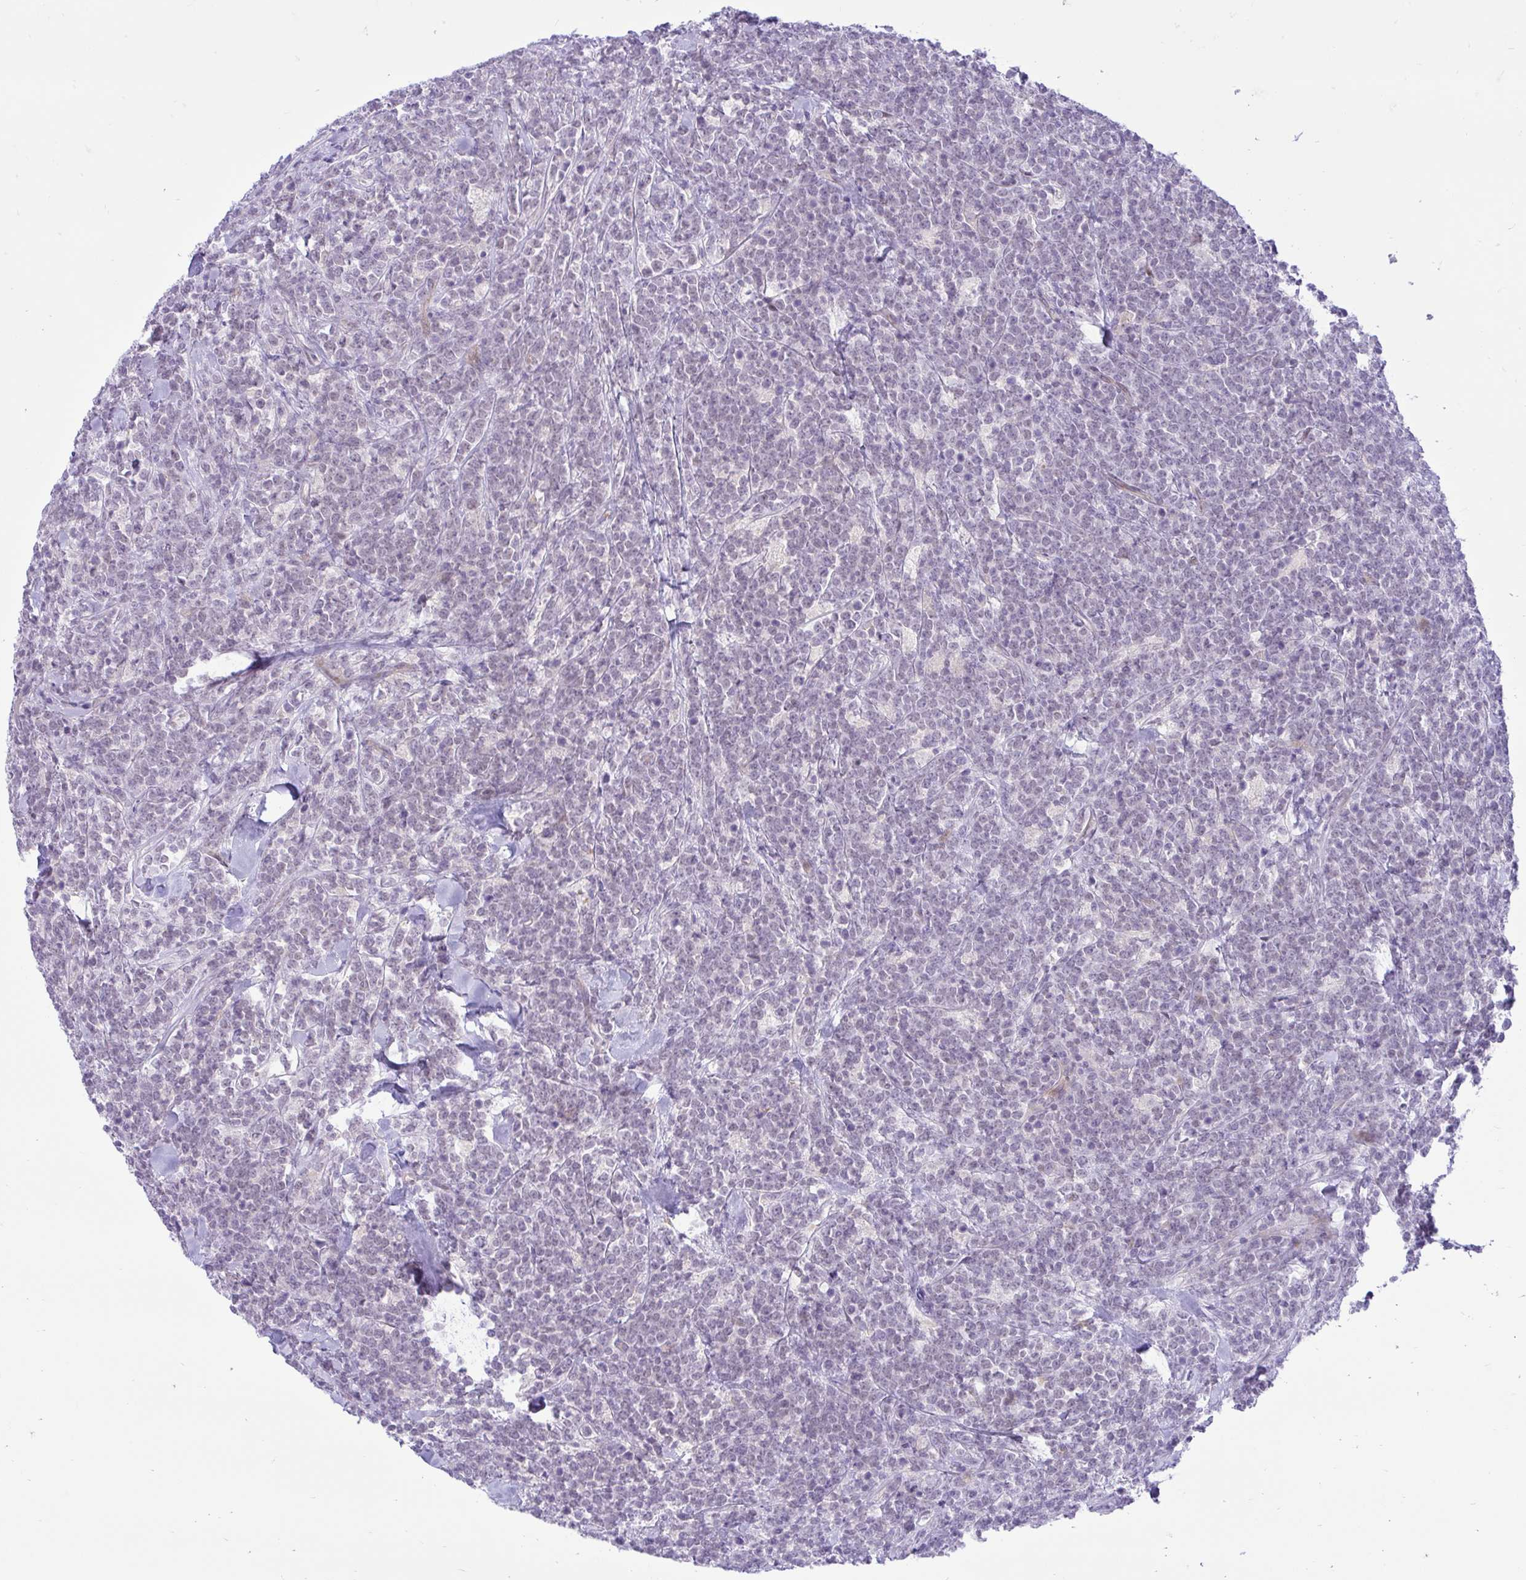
{"staining": {"intensity": "negative", "quantity": "none", "location": "none"}, "tissue": "lymphoma", "cell_type": "Tumor cells", "image_type": "cancer", "snomed": [{"axis": "morphology", "description": "Malignant lymphoma, non-Hodgkin's type, High grade"}, {"axis": "topography", "description": "Small intestine"}, {"axis": "topography", "description": "Colon"}], "caption": "A high-resolution micrograph shows immunohistochemistry (IHC) staining of lymphoma, which demonstrates no significant positivity in tumor cells.", "gene": "ZNF101", "patient": {"sex": "male", "age": 8}}